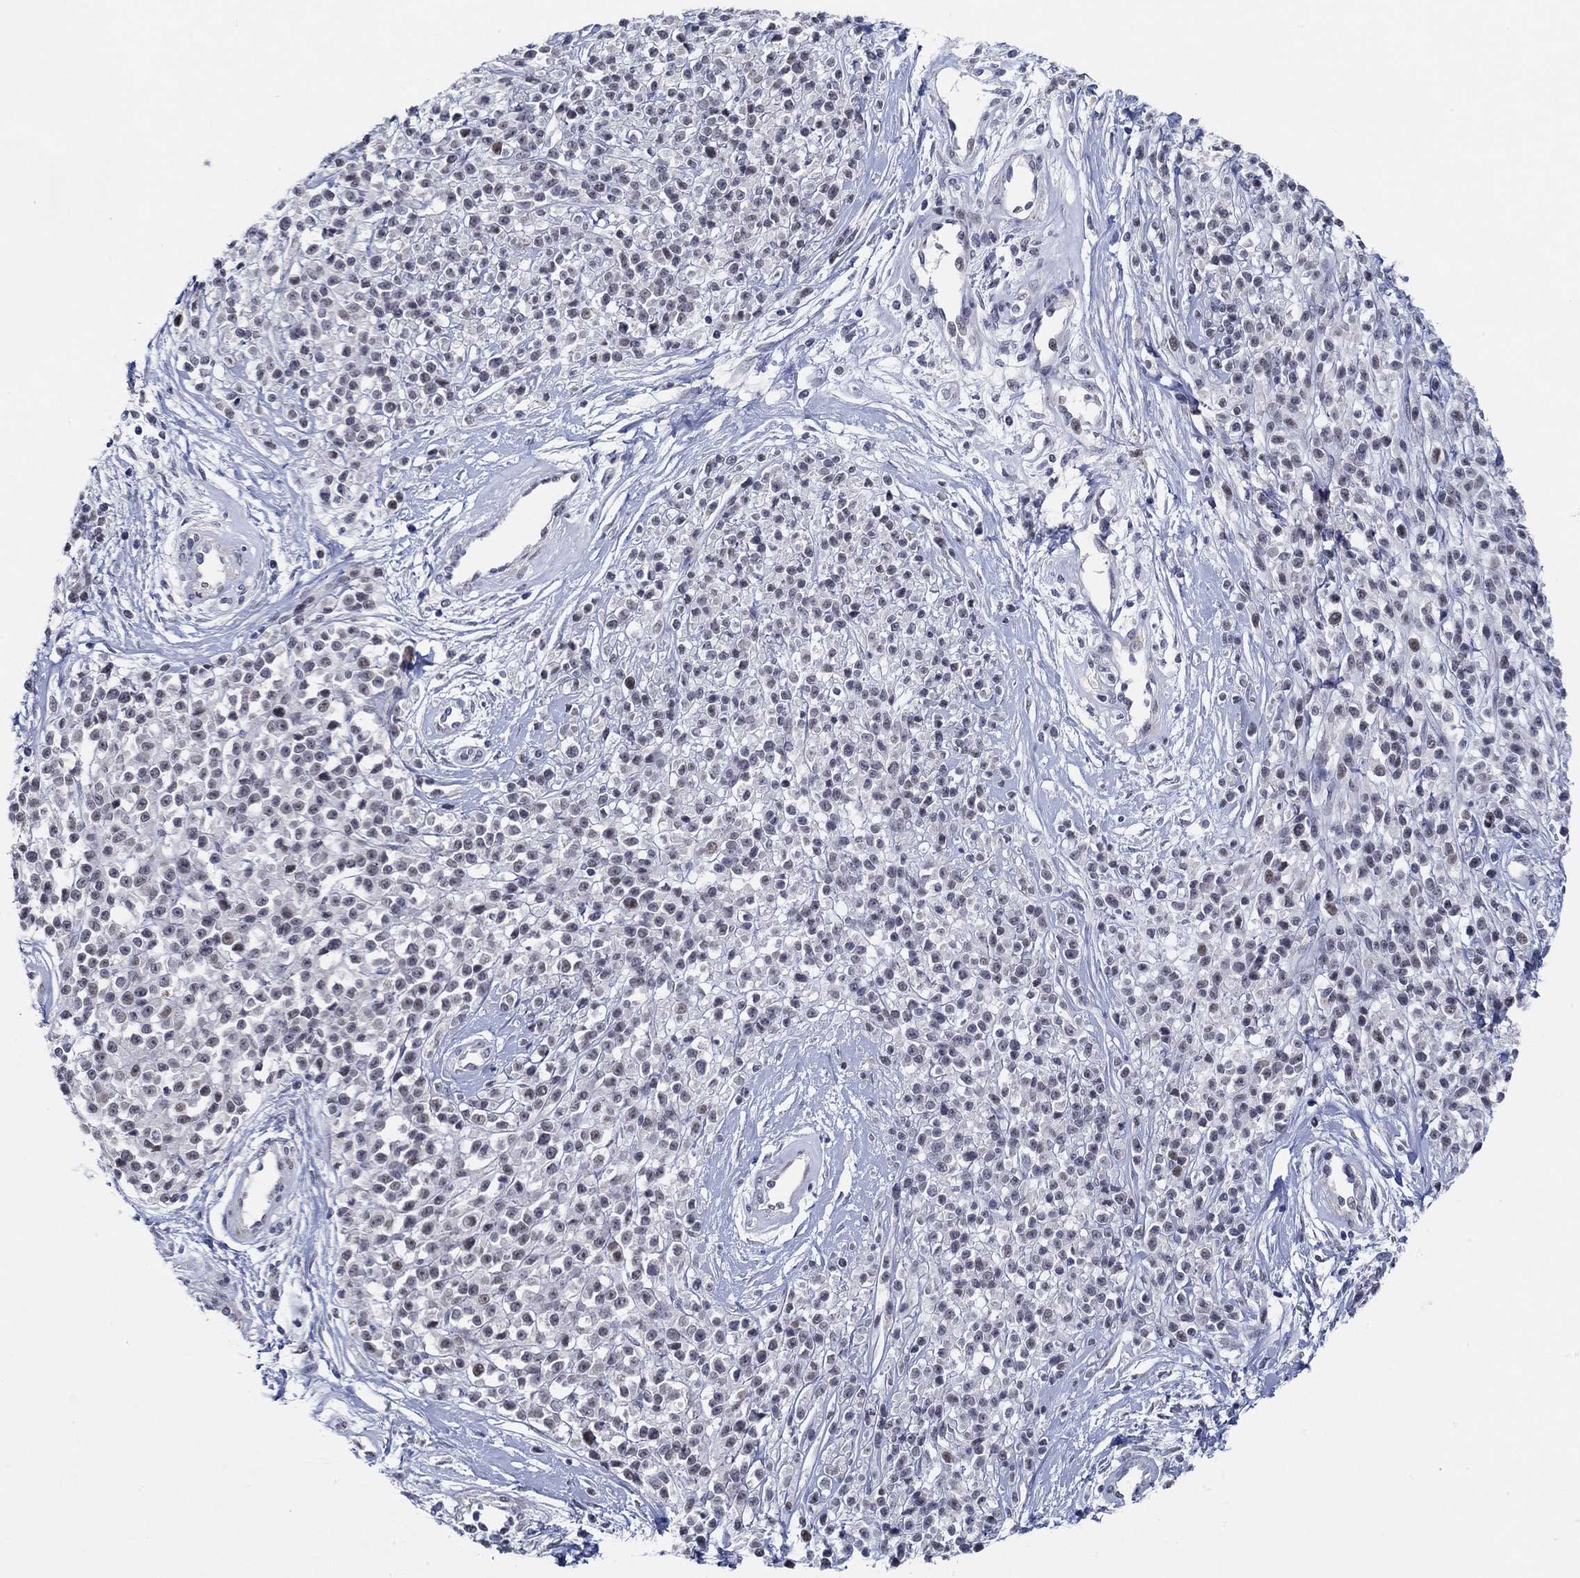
{"staining": {"intensity": "moderate", "quantity": "<25%", "location": "nuclear"}, "tissue": "melanoma", "cell_type": "Tumor cells", "image_type": "cancer", "snomed": [{"axis": "morphology", "description": "Malignant melanoma, NOS"}, {"axis": "topography", "description": "Skin"}, {"axis": "topography", "description": "Skin of trunk"}], "caption": "This image demonstrates immunohistochemistry staining of human melanoma, with low moderate nuclear expression in about <25% of tumor cells.", "gene": "SLC34A1", "patient": {"sex": "male", "age": 74}}